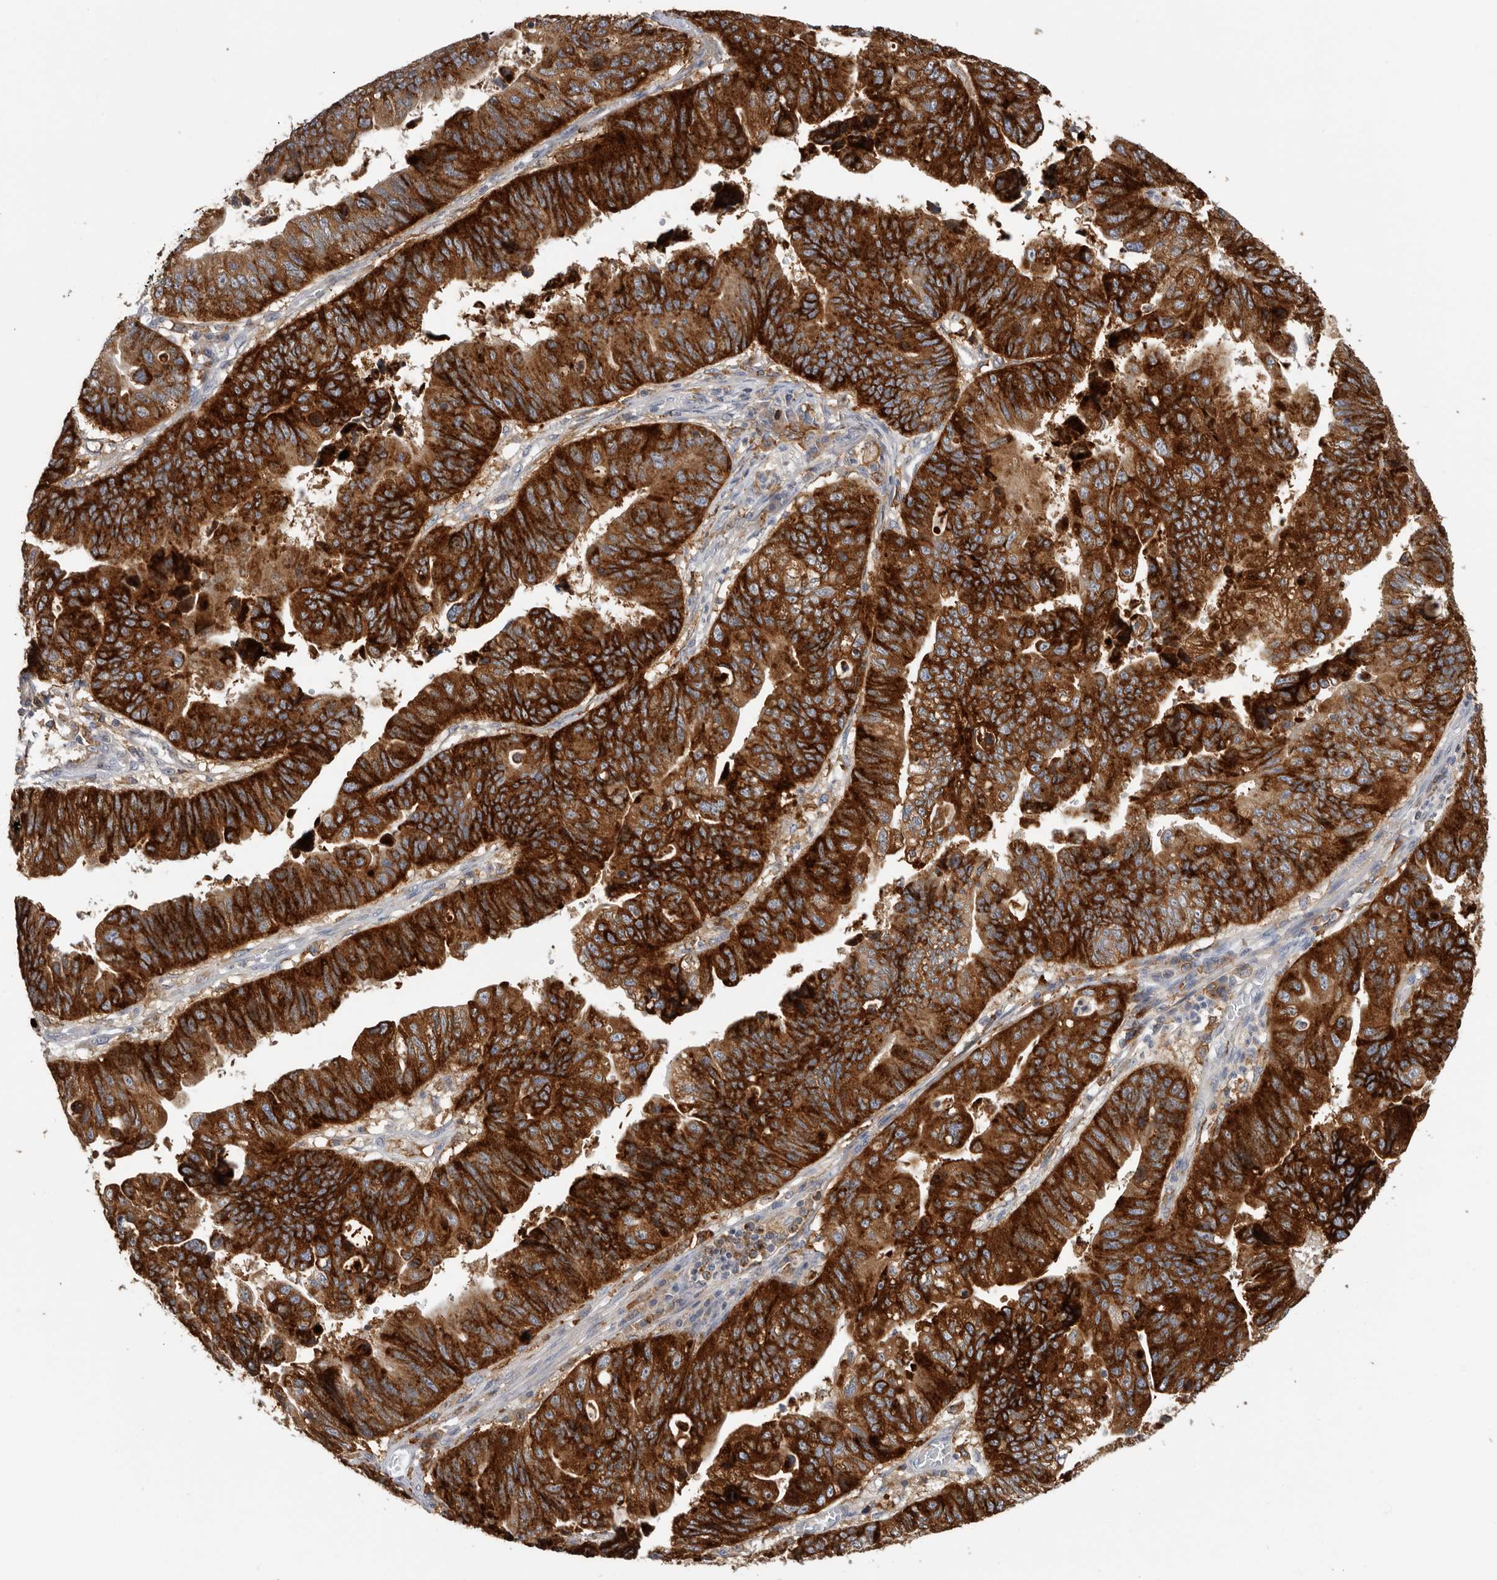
{"staining": {"intensity": "strong", "quantity": ">75%", "location": "cytoplasmic/membranous"}, "tissue": "stomach cancer", "cell_type": "Tumor cells", "image_type": "cancer", "snomed": [{"axis": "morphology", "description": "Adenocarcinoma, NOS"}, {"axis": "topography", "description": "Stomach"}], "caption": "Strong cytoplasmic/membranous expression is present in about >75% of tumor cells in stomach cancer. The staining was performed using DAB, with brown indicating positive protein expression. Nuclei are stained blue with hematoxylin.", "gene": "TFRC", "patient": {"sex": "male", "age": 59}}